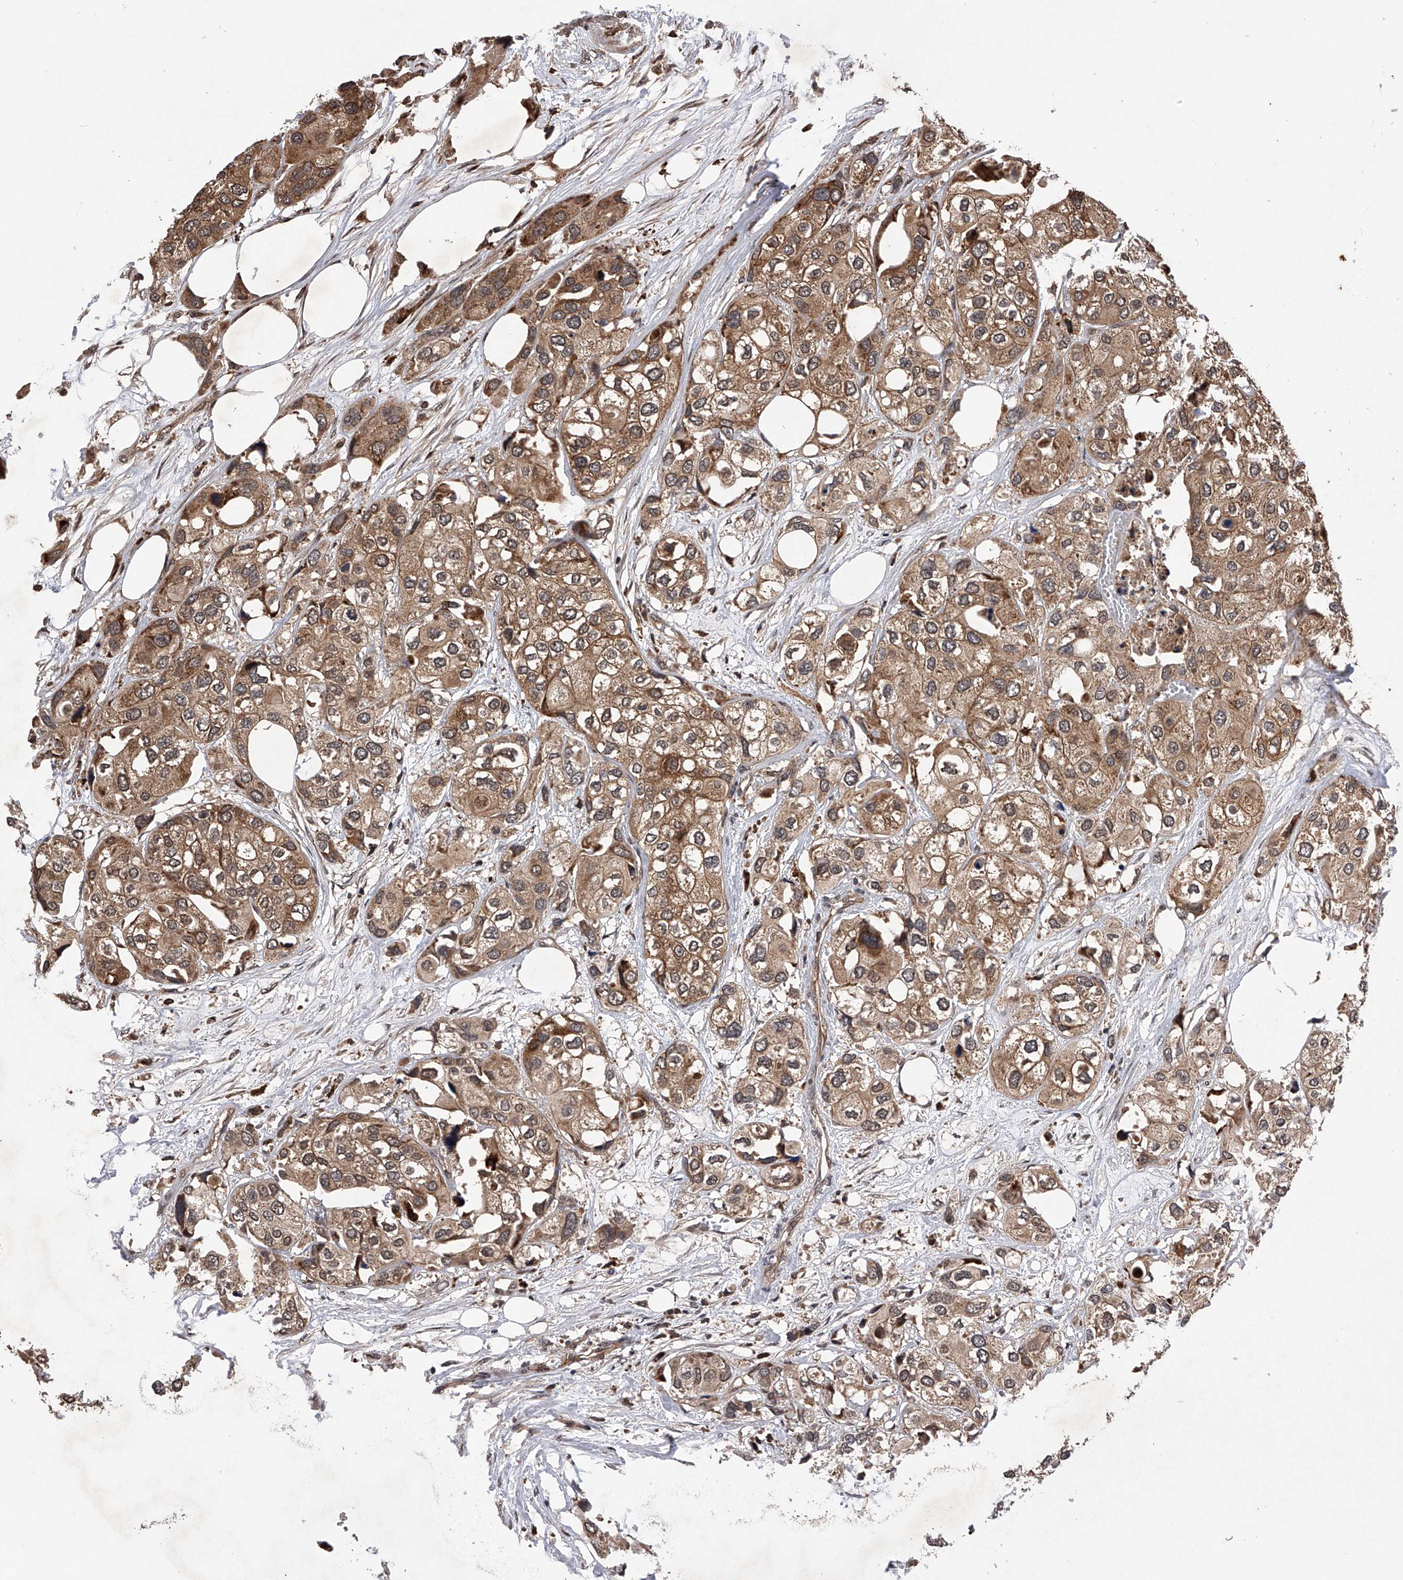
{"staining": {"intensity": "moderate", "quantity": ">75%", "location": "cytoplasmic/membranous"}, "tissue": "urothelial cancer", "cell_type": "Tumor cells", "image_type": "cancer", "snomed": [{"axis": "morphology", "description": "Urothelial carcinoma, High grade"}, {"axis": "topography", "description": "Urinary bladder"}], "caption": "Tumor cells exhibit medium levels of moderate cytoplasmic/membranous staining in about >75% of cells in human urothelial cancer. Using DAB (brown) and hematoxylin (blue) stains, captured at high magnification using brightfield microscopy.", "gene": "MAP3K11", "patient": {"sex": "male", "age": 64}}